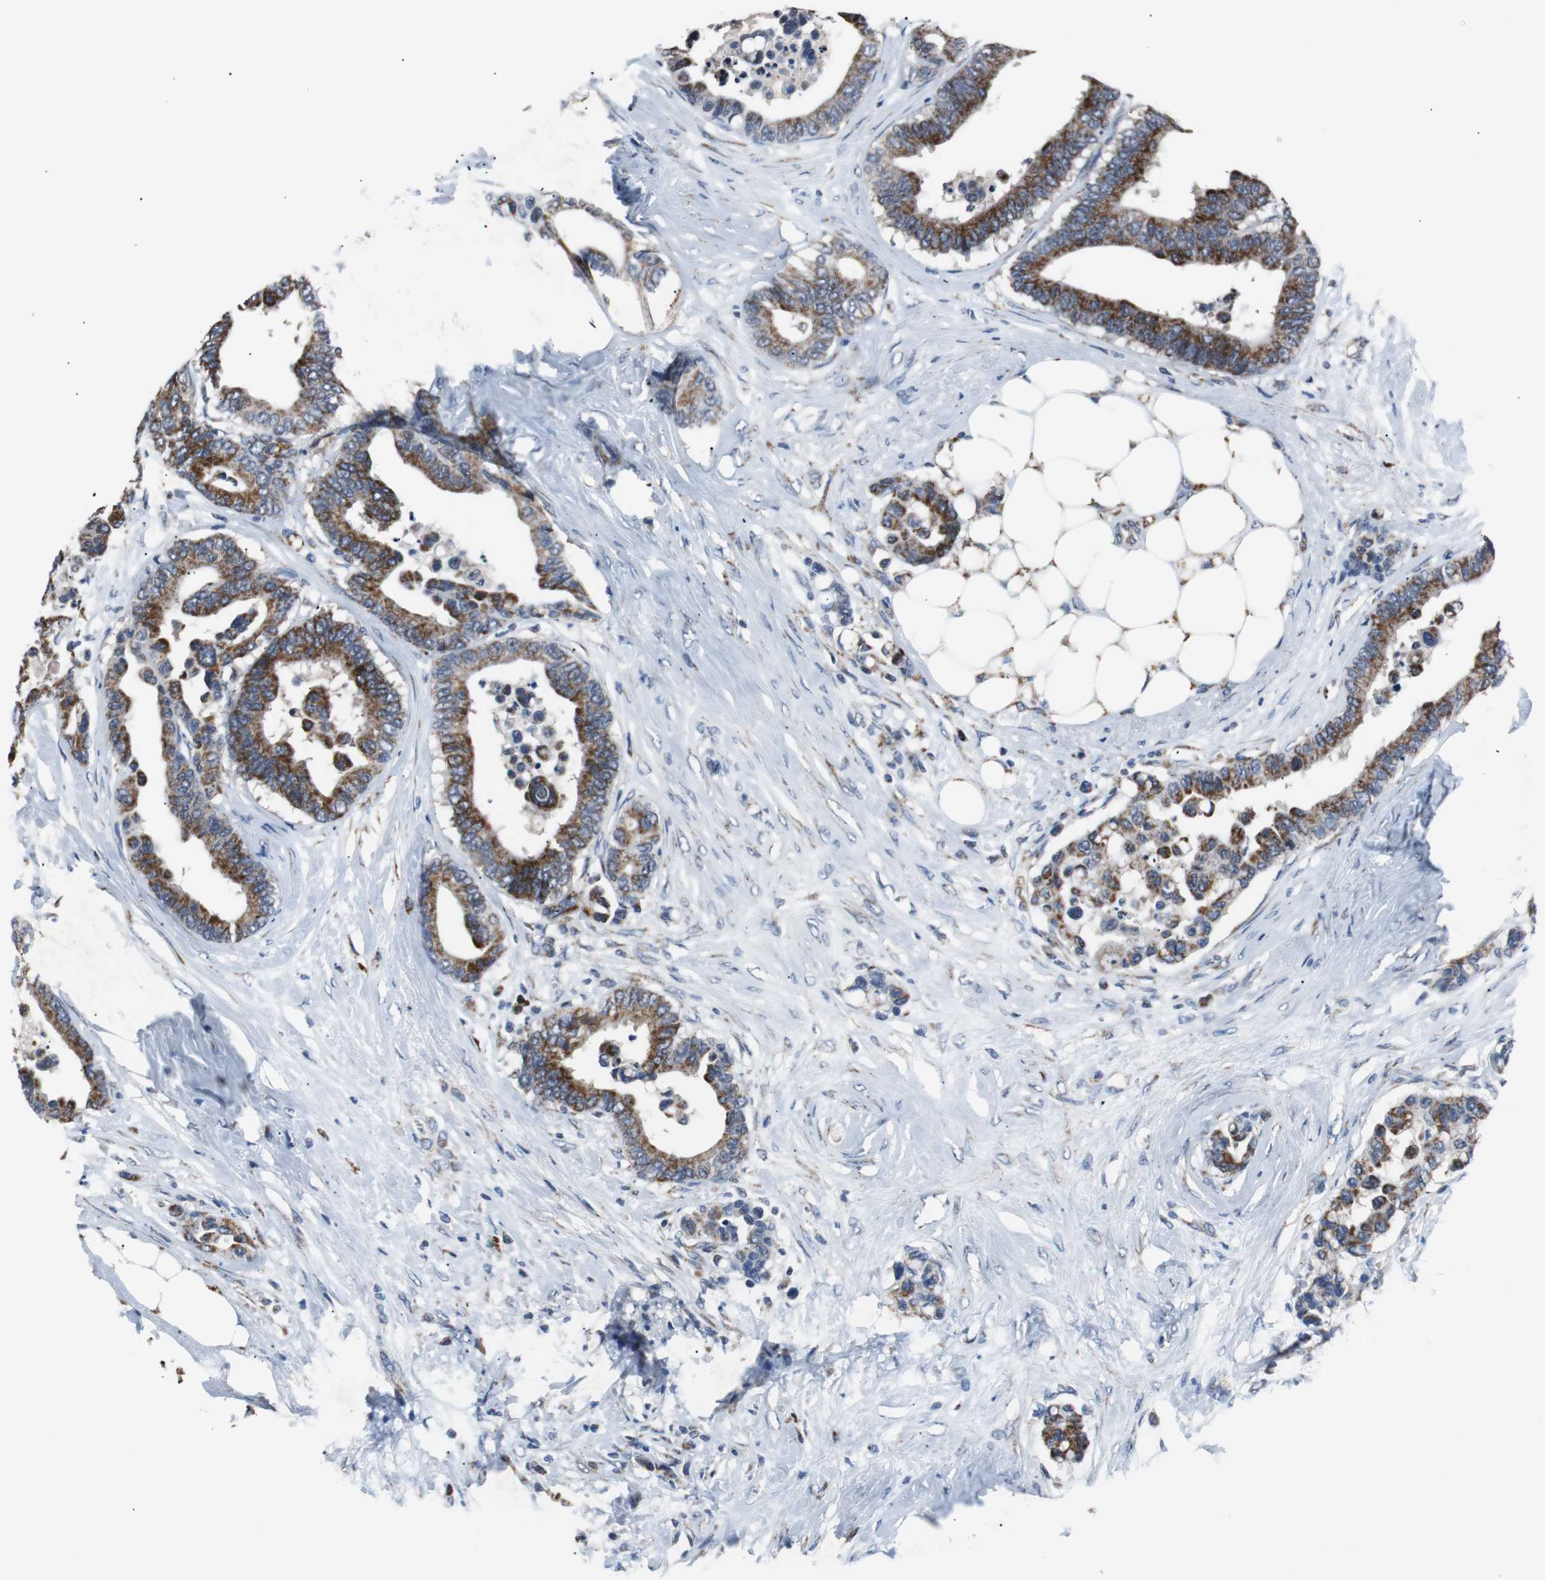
{"staining": {"intensity": "strong", "quantity": ">75%", "location": "cytoplasmic/membranous"}, "tissue": "colorectal cancer", "cell_type": "Tumor cells", "image_type": "cancer", "snomed": [{"axis": "morphology", "description": "Adenocarcinoma, NOS"}, {"axis": "topography", "description": "Colon"}], "caption": "Immunohistochemistry of adenocarcinoma (colorectal) demonstrates high levels of strong cytoplasmic/membranous positivity in about >75% of tumor cells. (IHC, brightfield microscopy, high magnification).", "gene": "PITRM1", "patient": {"sex": "male", "age": 82}}